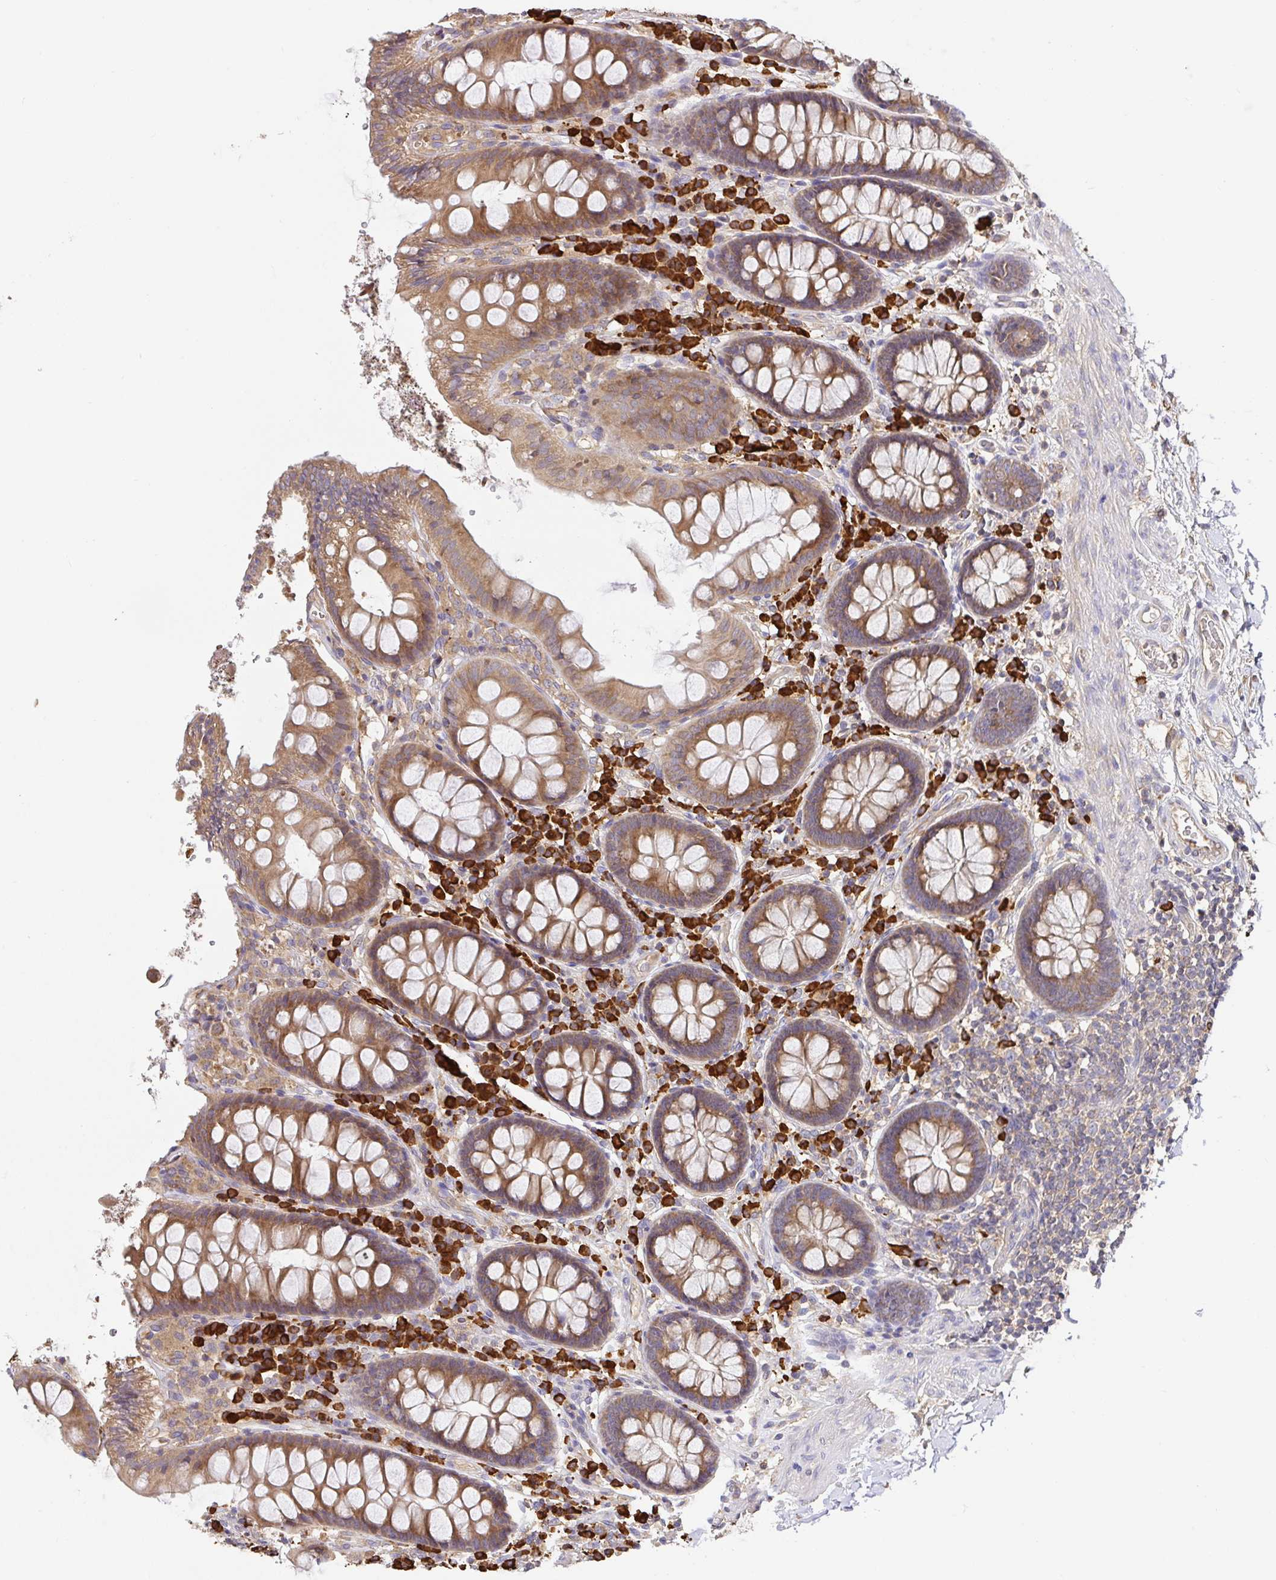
{"staining": {"intensity": "weak", "quantity": "25%-75%", "location": "cytoplasmic/membranous"}, "tissue": "colon", "cell_type": "Endothelial cells", "image_type": "normal", "snomed": [{"axis": "morphology", "description": "Normal tissue, NOS"}, {"axis": "topography", "description": "Colon"}], "caption": "Weak cytoplasmic/membranous protein staining is identified in approximately 25%-75% of endothelial cells in colon.", "gene": "HAGH", "patient": {"sex": "male", "age": 84}}